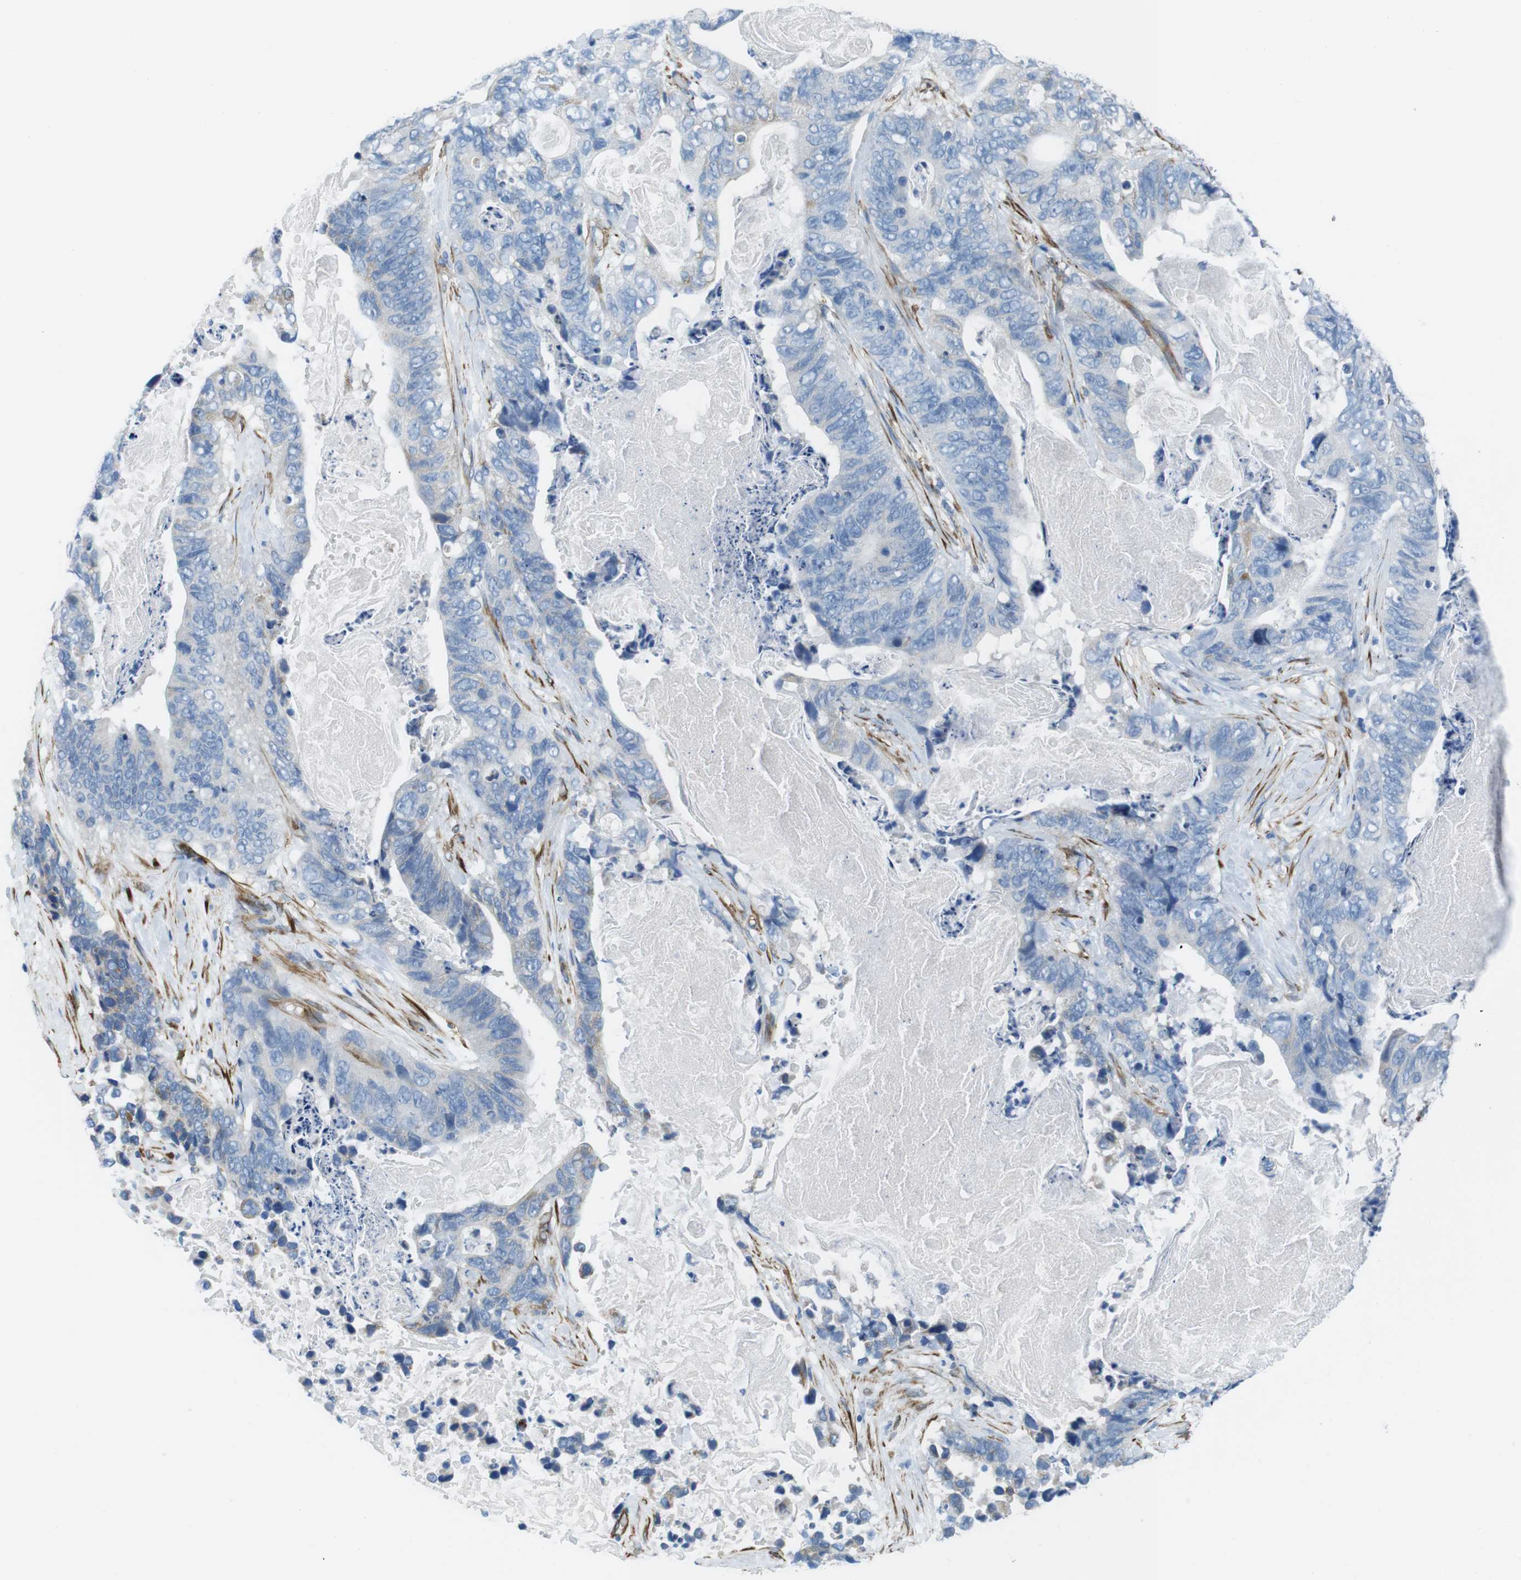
{"staining": {"intensity": "negative", "quantity": "none", "location": "none"}, "tissue": "stomach cancer", "cell_type": "Tumor cells", "image_type": "cancer", "snomed": [{"axis": "morphology", "description": "Adenocarcinoma, NOS"}, {"axis": "topography", "description": "Stomach"}], "caption": "A micrograph of human stomach cancer is negative for staining in tumor cells.", "gene": "EMP2", "patient": {"sex": "female", "age": 89}}